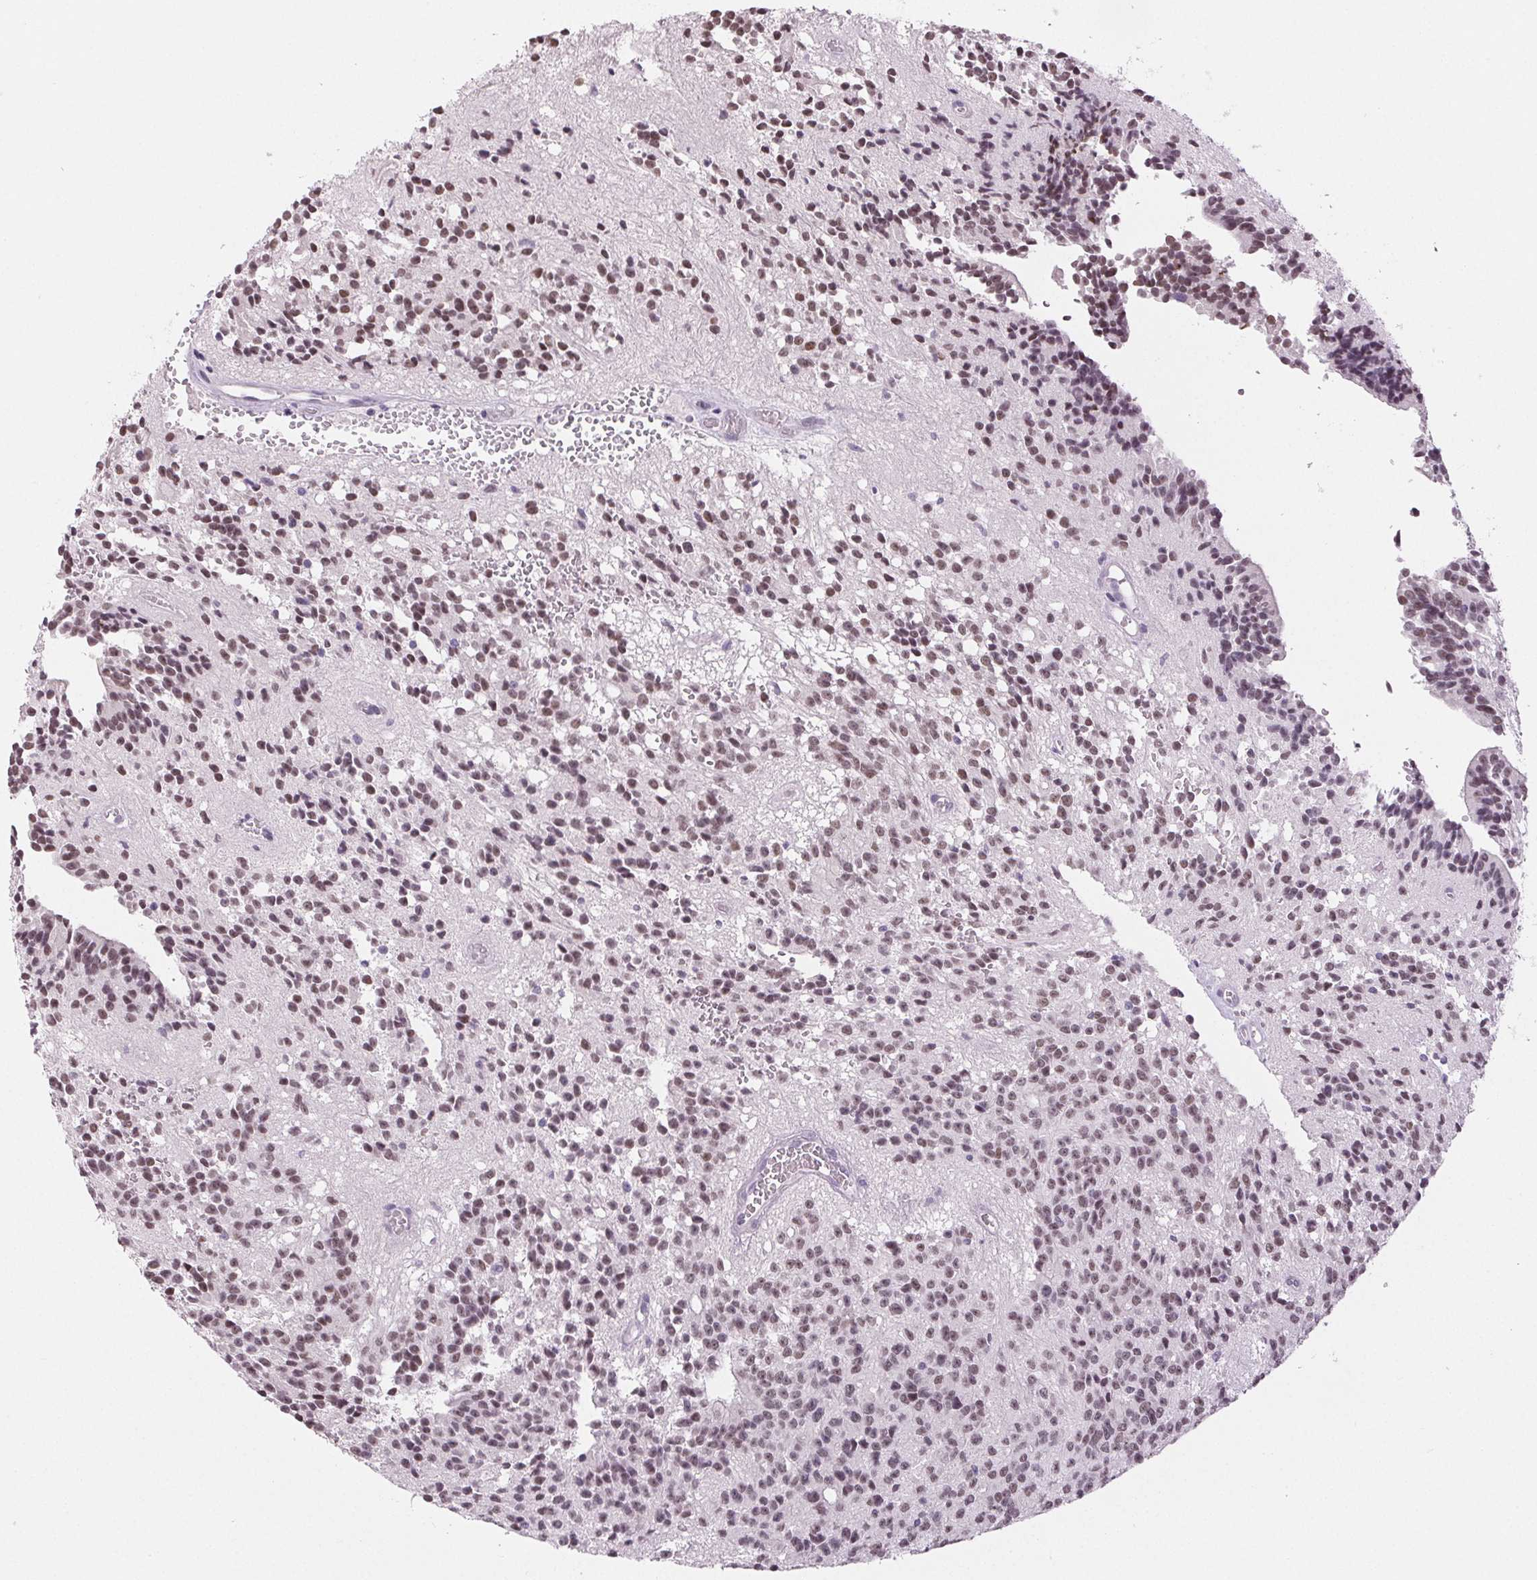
{"staining": {"intensity": "moderate", "quantity": "25%-75%", "location": "nuclear"}, "tissue": "glioma", "cell_type": "Tumor cells", "image_type": "cancer", "snomed": [{"axis": "morphology", "description": "Glioma, malignant, Low grade"}, {"axis": "topography", "description": "Brain"}], "caption": "An image showing moderate nuclear expression in about 25%-75% of tumor cells in glioma, as visualized by brown immunohistochemical staining.", "gene": "DNAJC6", "patient": {"sex": "male", "age": 31}}